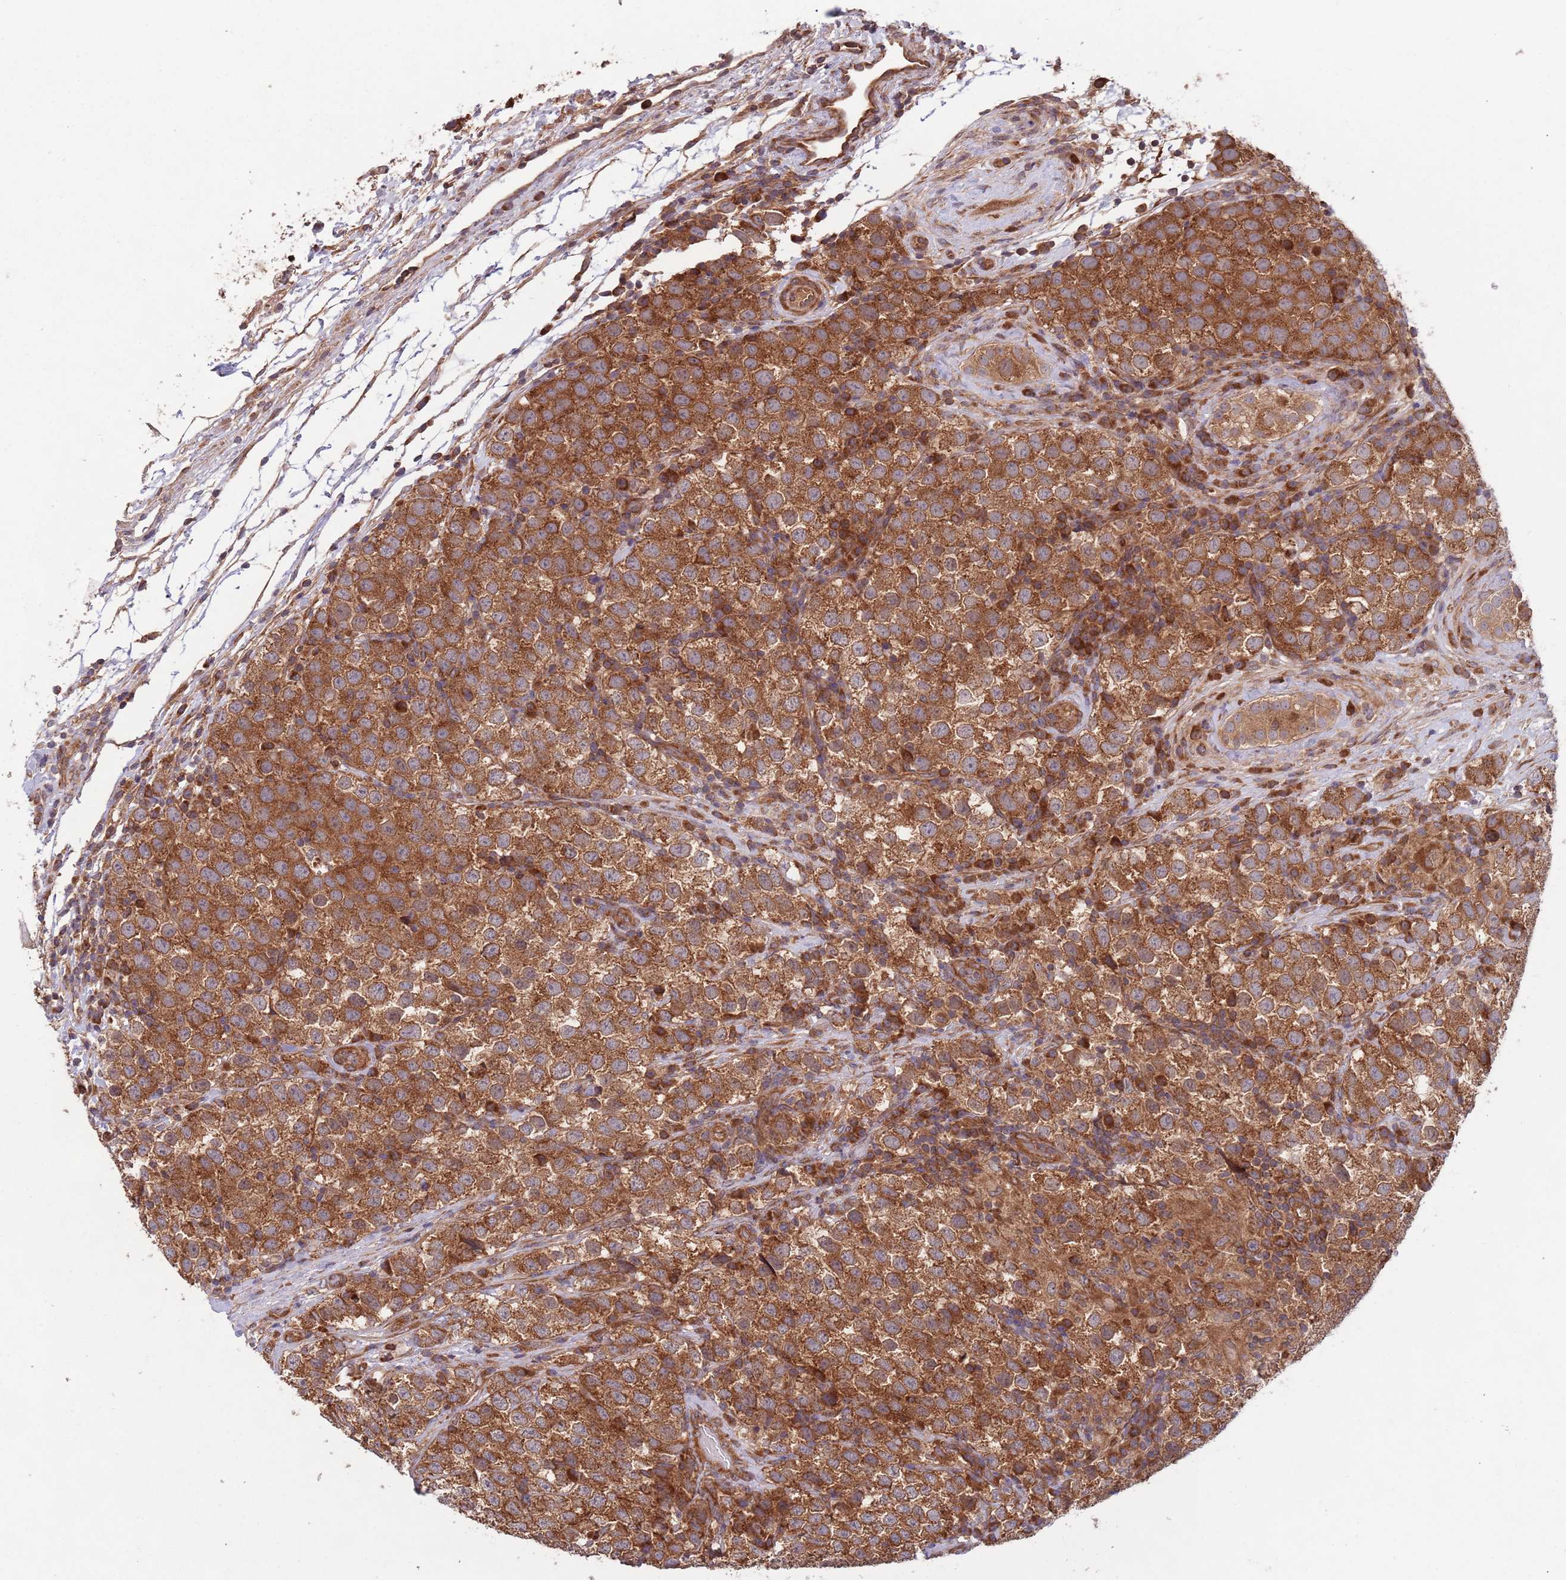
{"staining": {"intensity": "strong", "quantity": ">75%", "location": "cytoplasmic/membranous"}, "tissue": "testis cancer", "cell_type": "Tumor cells", "image_type": "cancer", "snomed": [{"axis": "morphology", "description": "Seminoma, NOS"}, {"axis": "topography", "description": "Testis"}], "caption": "Human testis seminoma stained with a protein marker displays strong staining in tumor cells.", "gene": "MFNG", "patient": {"sex": "male", "age": 34}}